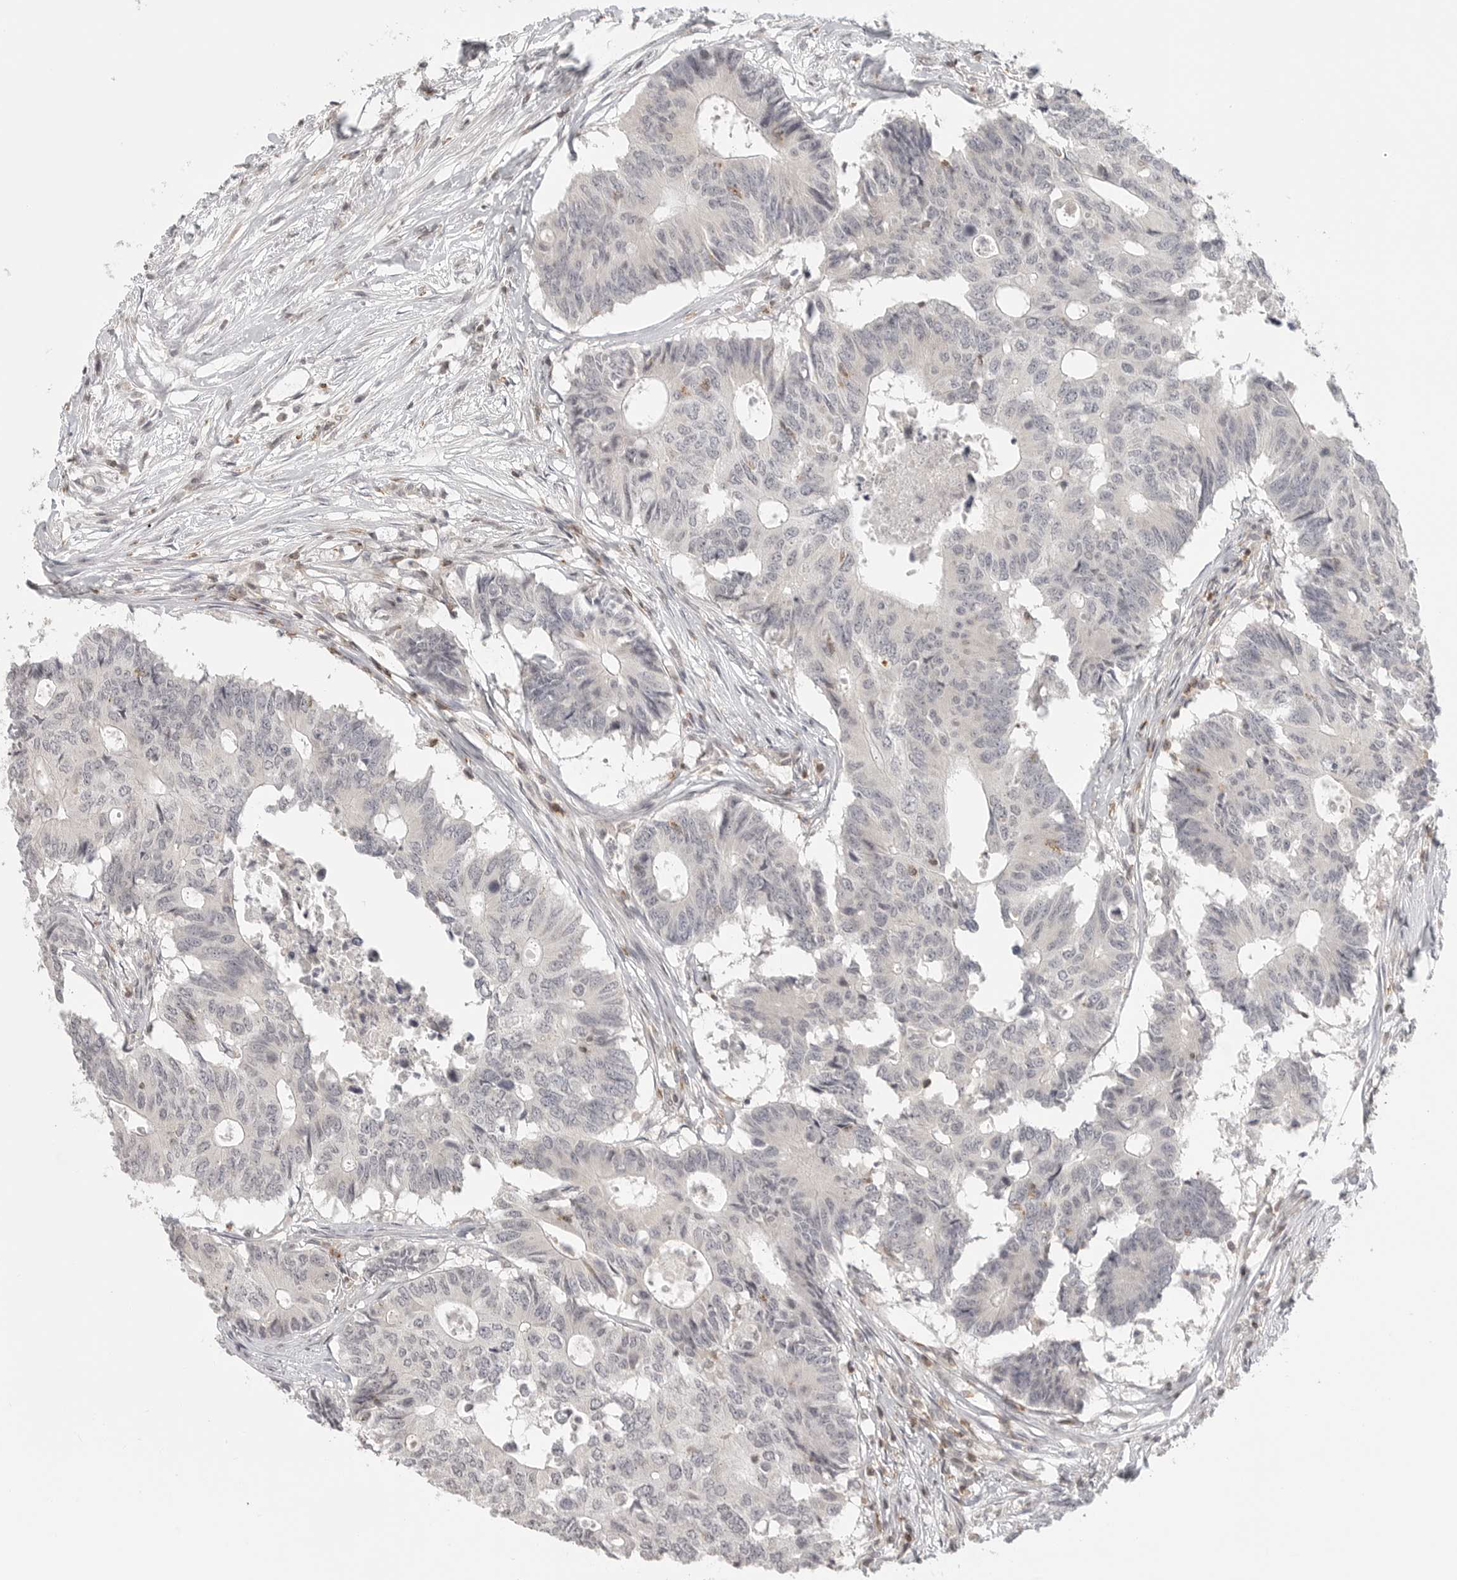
{"staining": {"intensity": "negative", "quantity": "none", "location": "none"}, "tissue": "colorectal cancer", "cell_type": "Tumor cells", "image_type": "cancer", "snomed": [{"axis": "morphology", "description": "Adenocarcinoma, NOS"}, {"axis": "topography", "description": "Colon"}], "caption": "Image shows no protein staining in tumor cells of colorectal cancer (adenocarcinoma) tissue.", "gene": "SH3KBP1", "patient": {"sex": "male", "age": 71}}